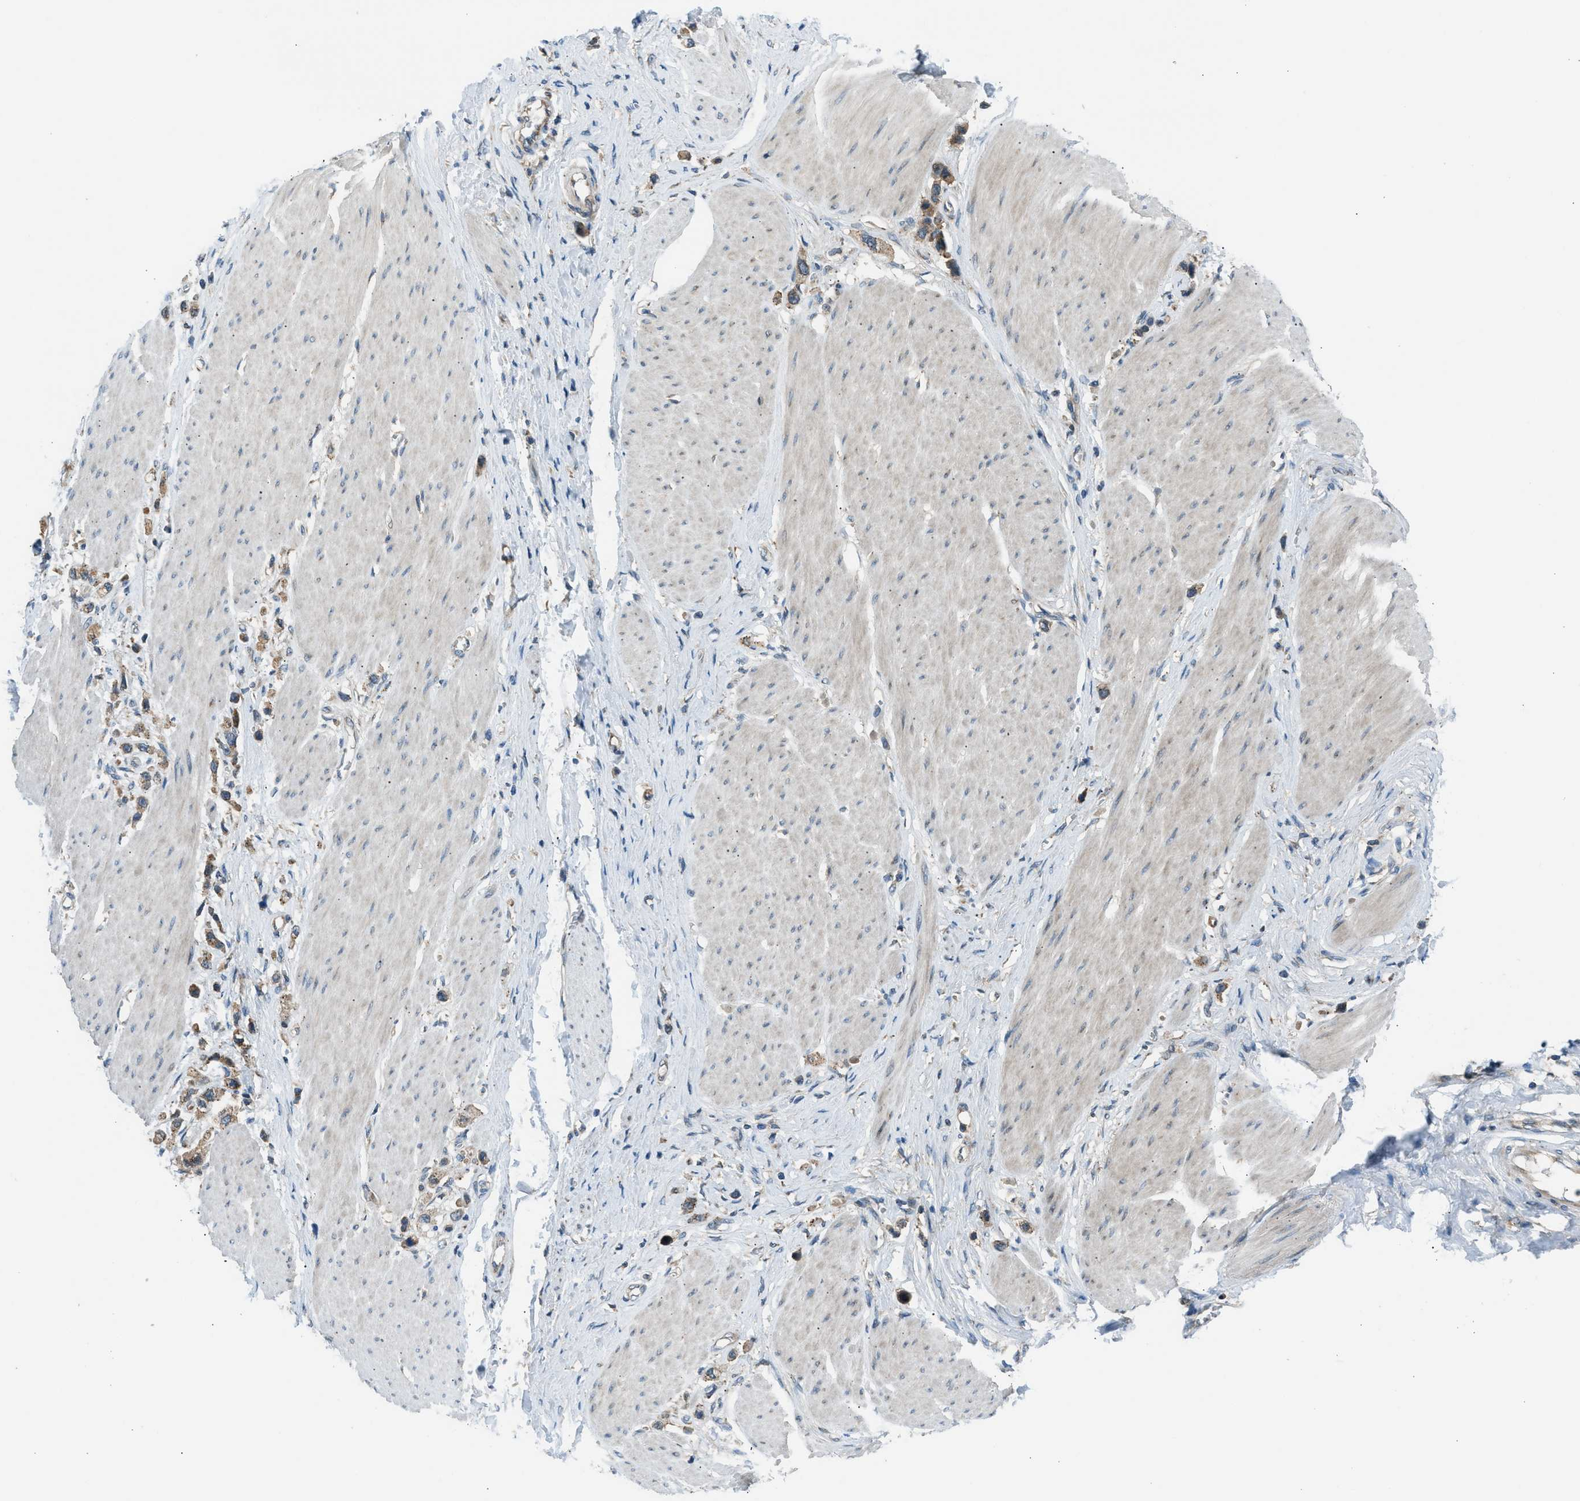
{"staining": {"intensity": "moderate", "quantity": ">75%", "location": "cytoplasmic/membranous"}, "tissue": "stomach cancer", "cell_type": "Tumor cells", "image_type": "cancer", "snomed": [{"axis": "morphology", "description": "Adenocarcinoma, NOS"}, {"axis": "topography", "description": "Stomach"}], "caption": "Immunohistochemical staining of human stomach cancer (adenocarcinoma) reveals medium levels of moderate cytoplasmic/membranous protein staining in approximately >75% of tumor cells.", "gene": "EDARADD", "patient": {"sex": "female", "age": 65}}